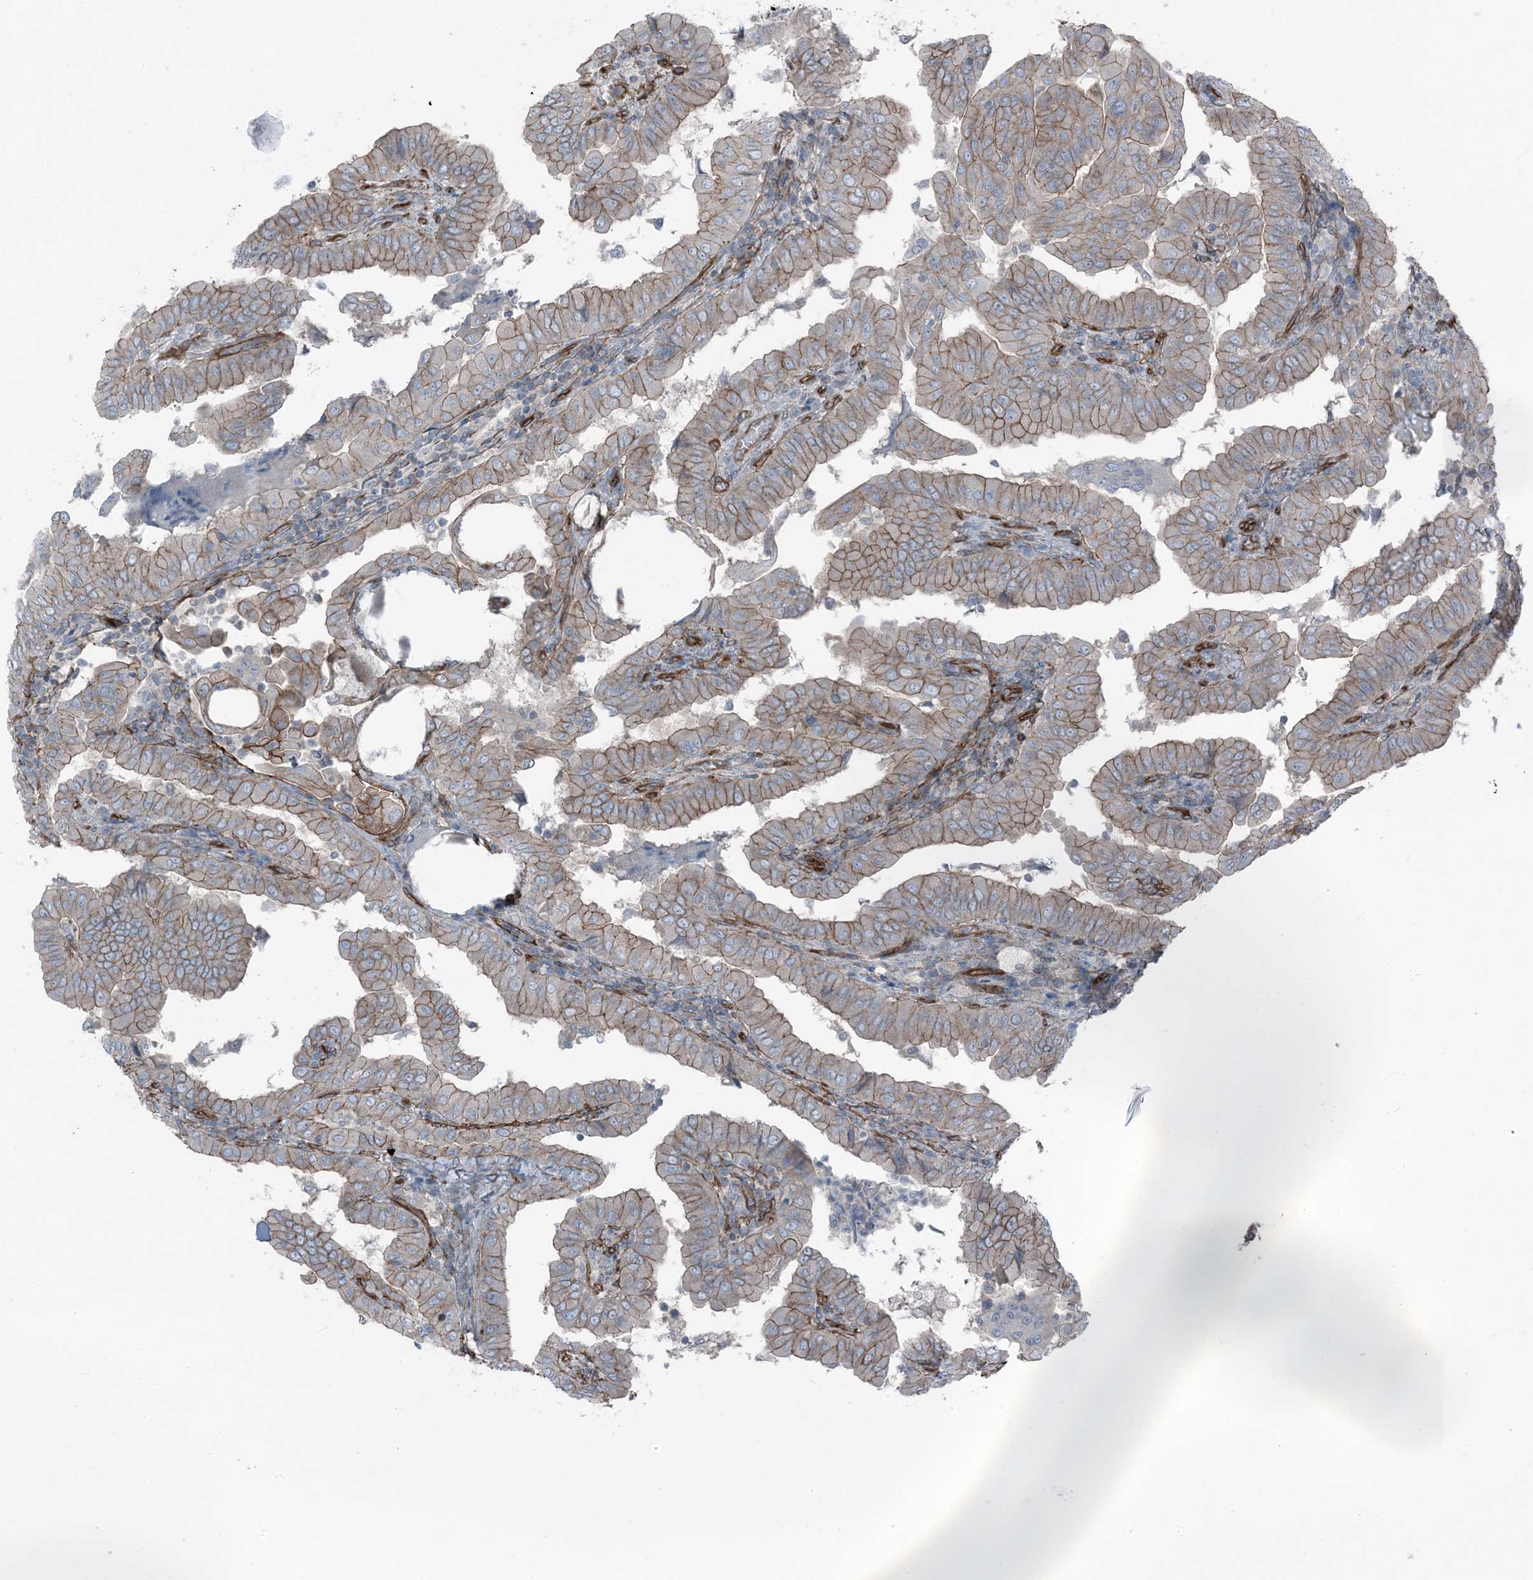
{"staining": {"intensity": "moderate", "quantity": "25%-75%", "location": "cytoplasmic/membranous"}, "tissue": "thyroid cancer", "cell_type": "Tumor cells", "image_type": "cancer", "snomed": [{"axis": "morphology", "description": "Papillary adenocarcinoma, NOS"}, {"axis": "topography", "description": "Thyroid gland"}], "caption": "Protein staining of thyroid cancer tissue reveals moderate cytoplasmic/membranous expression in about 25%-75% of tumor cells. (Stains: DAB (3,3'-diaminobenzidine) in brown, nuclei in blue, Microscopy: brightfield microscopy at high magnification).", "gene": "ZFP90", "patient": {"sex": "male", "age": 33}}